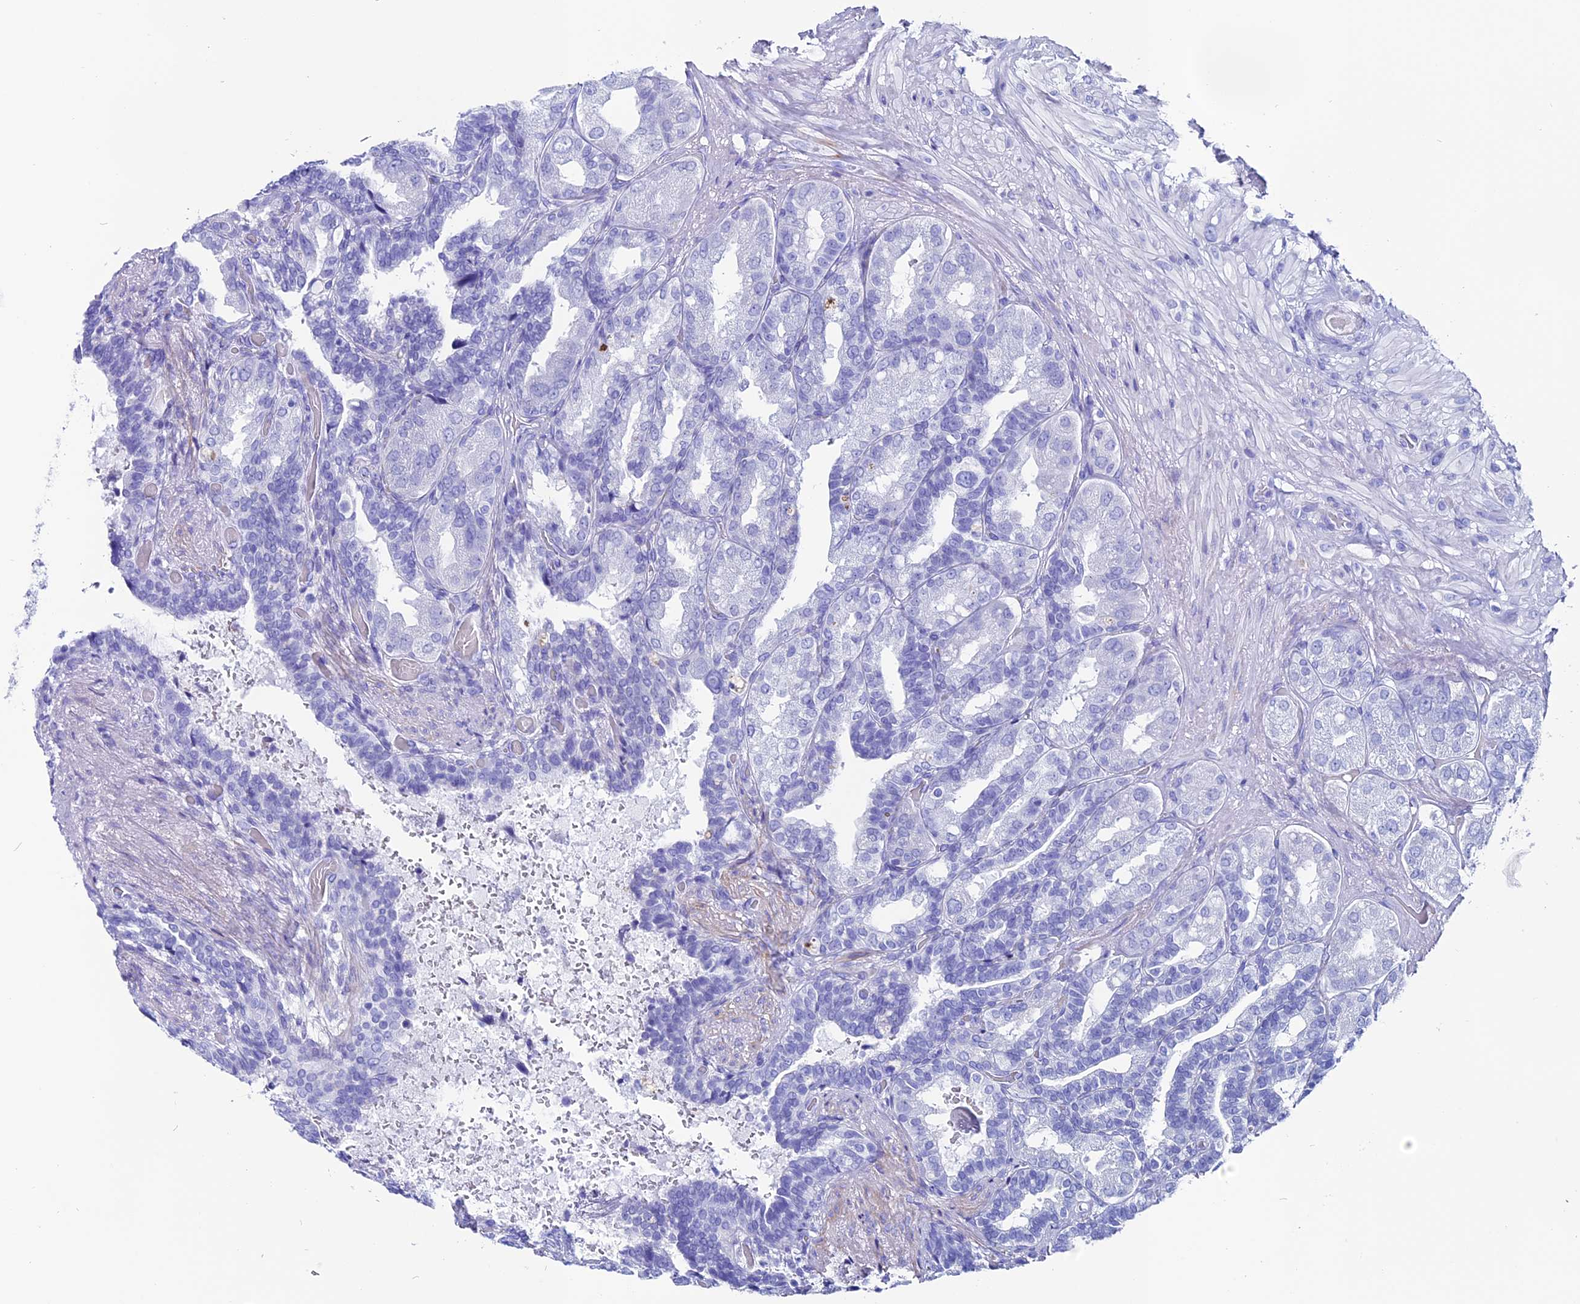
{"staining": {"intensity": "negative", "quantity": "none", "location": "none"}, "tissue": "seminal vesicle", "cell_type": "Glandular cells", "image_type": "normal", "snomed": [{"axis": "morphology", "description": "Normal tissue, NOS"}, {"axis": "topography", "description": "Seminal veicle"}, {"axis": "topography", "description": "Peripheral nerve tissue"}], "caption": "Protein analysis of unremarkable seminal vesicle exhibits no significant positivity in glandular cells.", "gene": "ANKRD29", "patient": {"sex": "male", "age": 63}}